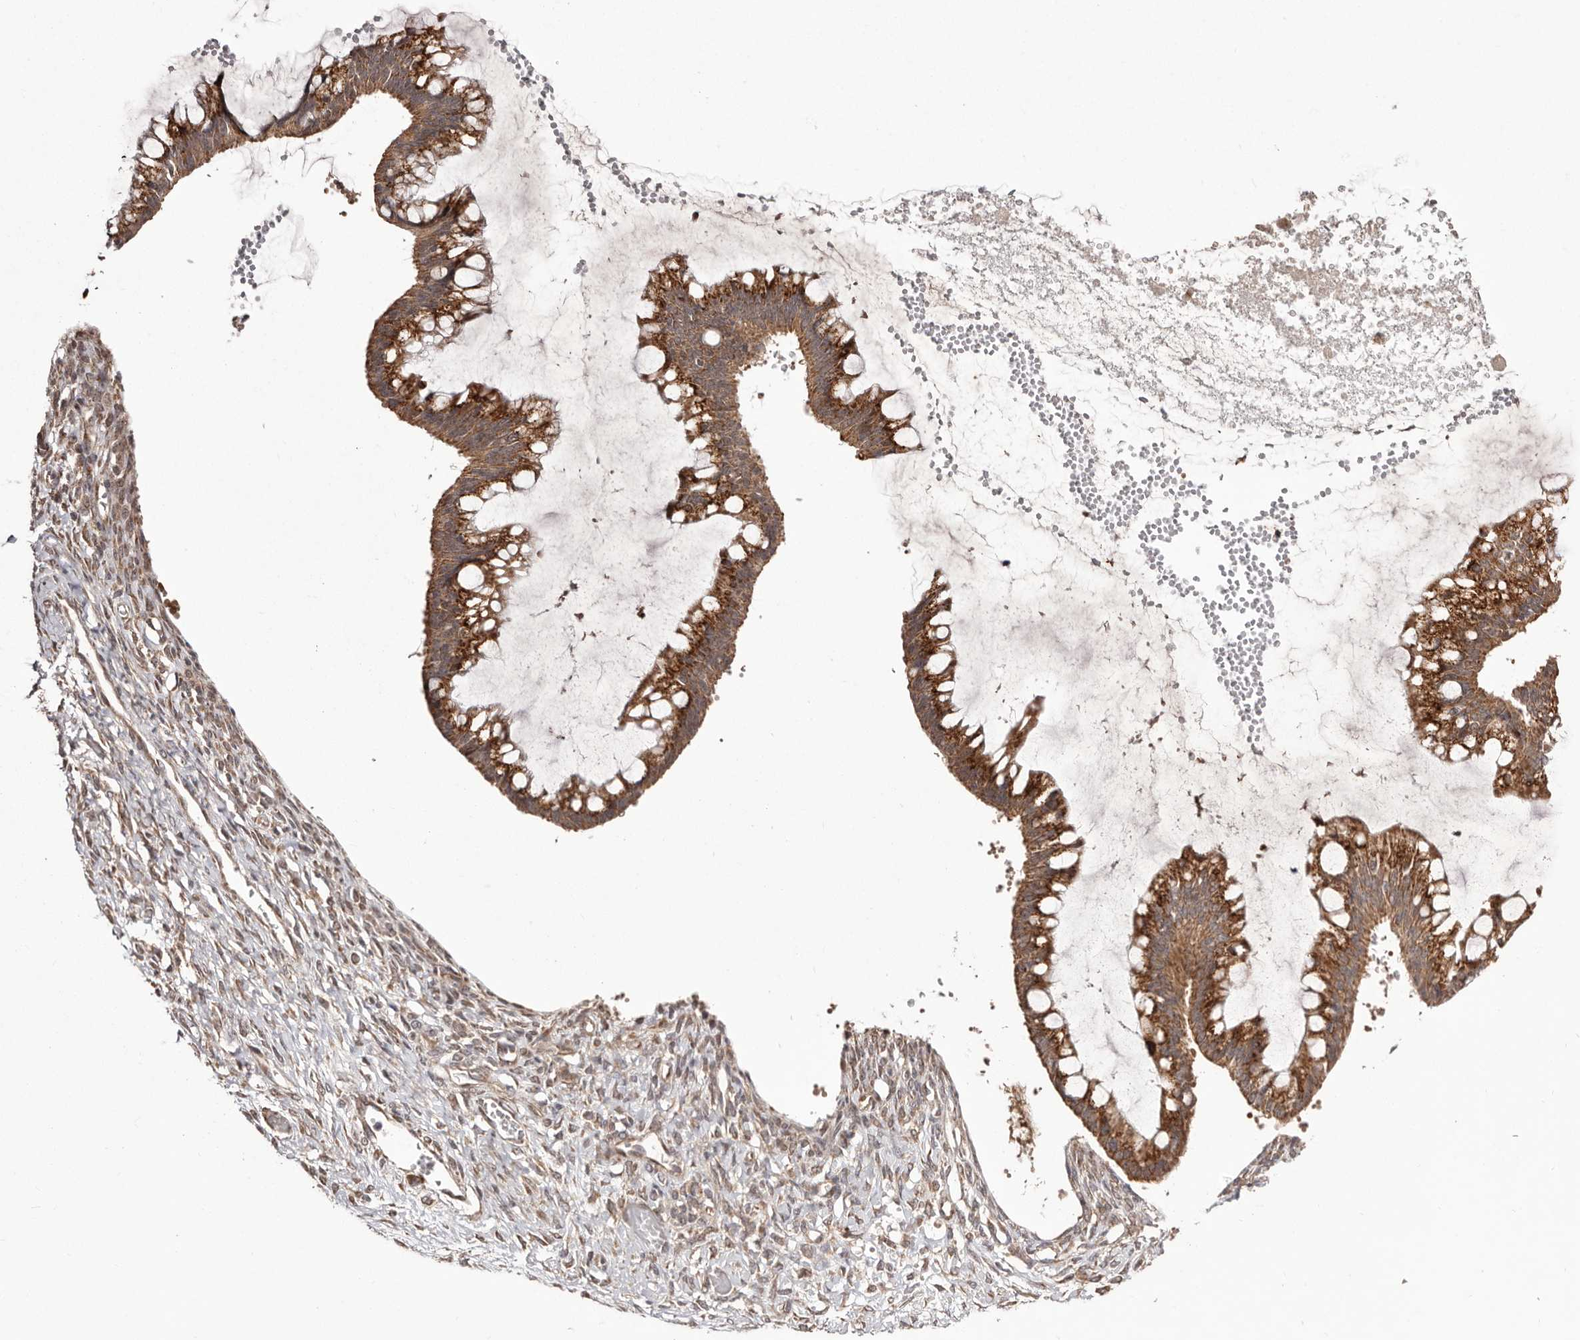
{"staining": {"intensity": "strong", "quantity": ">75%", "location": "cytoplasmic/membranous"}, "tissue": "ovarian cancer", "cell_type": "Tumor cells", "image_type": "cancer", "snomed": [{"axis": "morphology", "description": "Cystadenocarcinoma, mucinous, NOS"}, {"axis": "topography", "description": "Ovary"}], "caption": "Protein analysis of ovarian cancer tissue demonstrates strong cytoplasmic/membranous staining in about >75% of tumor cells.", "gene": "EGR3", "patient": {"sex": "female", "age": 73}}